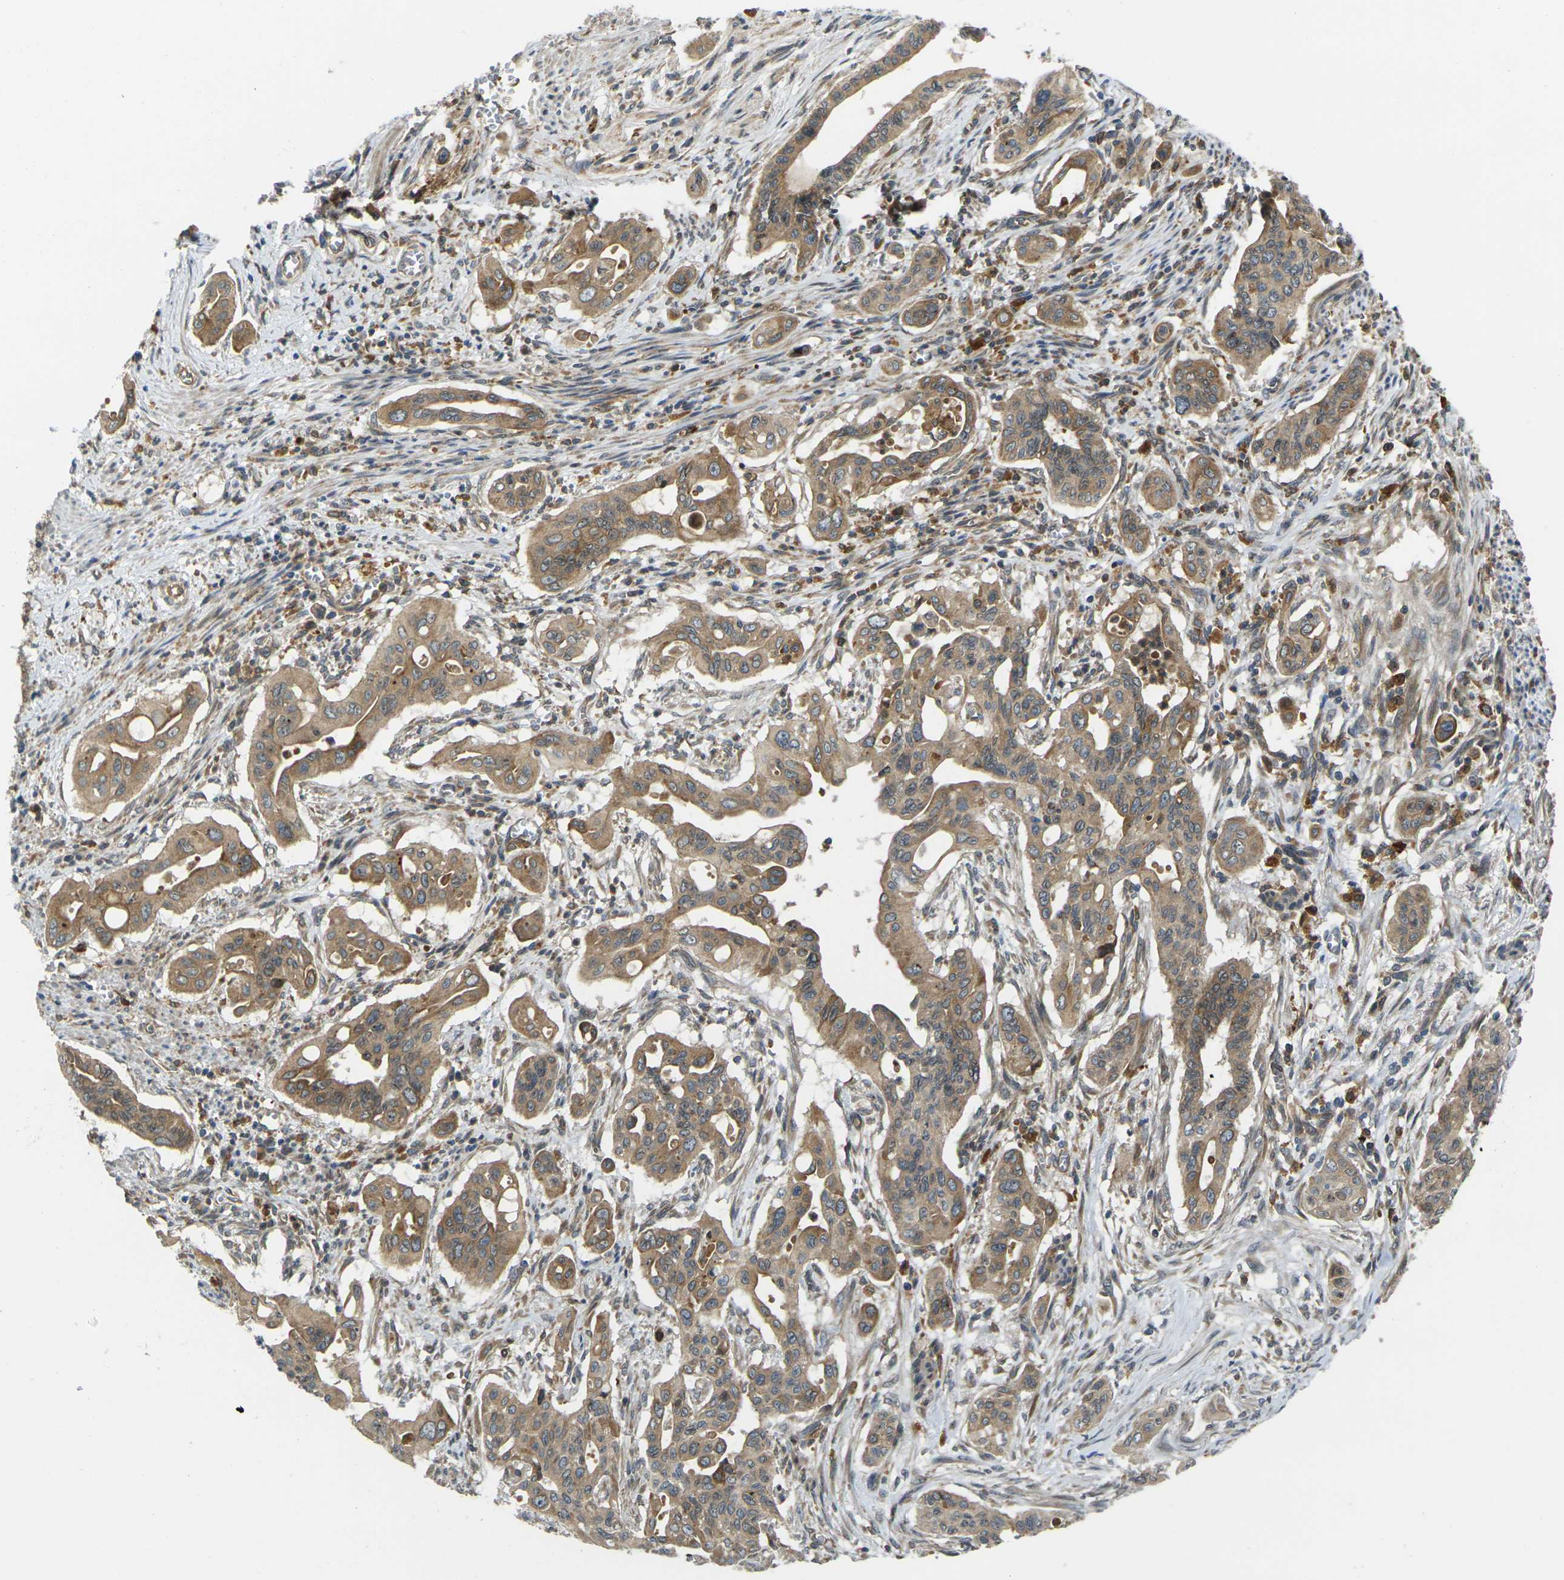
{"staining": {"intensity": "moderate", "quantity": ">75%", "location": "cytoplasmic/membranous"}, "tissue": "pancreatic cancer", "cell_type": "Tumor cells", "image_type": "cancer", "snomed": [{"axis": "morphology", "description": "Adenocarcinoma, NOS"}, {"axis": "topography", "description": "Pancreas"}], "caption": "Approximately >75% of tumor cells in human pancreatic cancer (adenocarcinoma) display moderate cytoplasmic/membranous protein expression as visualized by brown immunohistochemical staining.", "gene": "FZD1", "patient": {"sex": "male", "age": 77}}